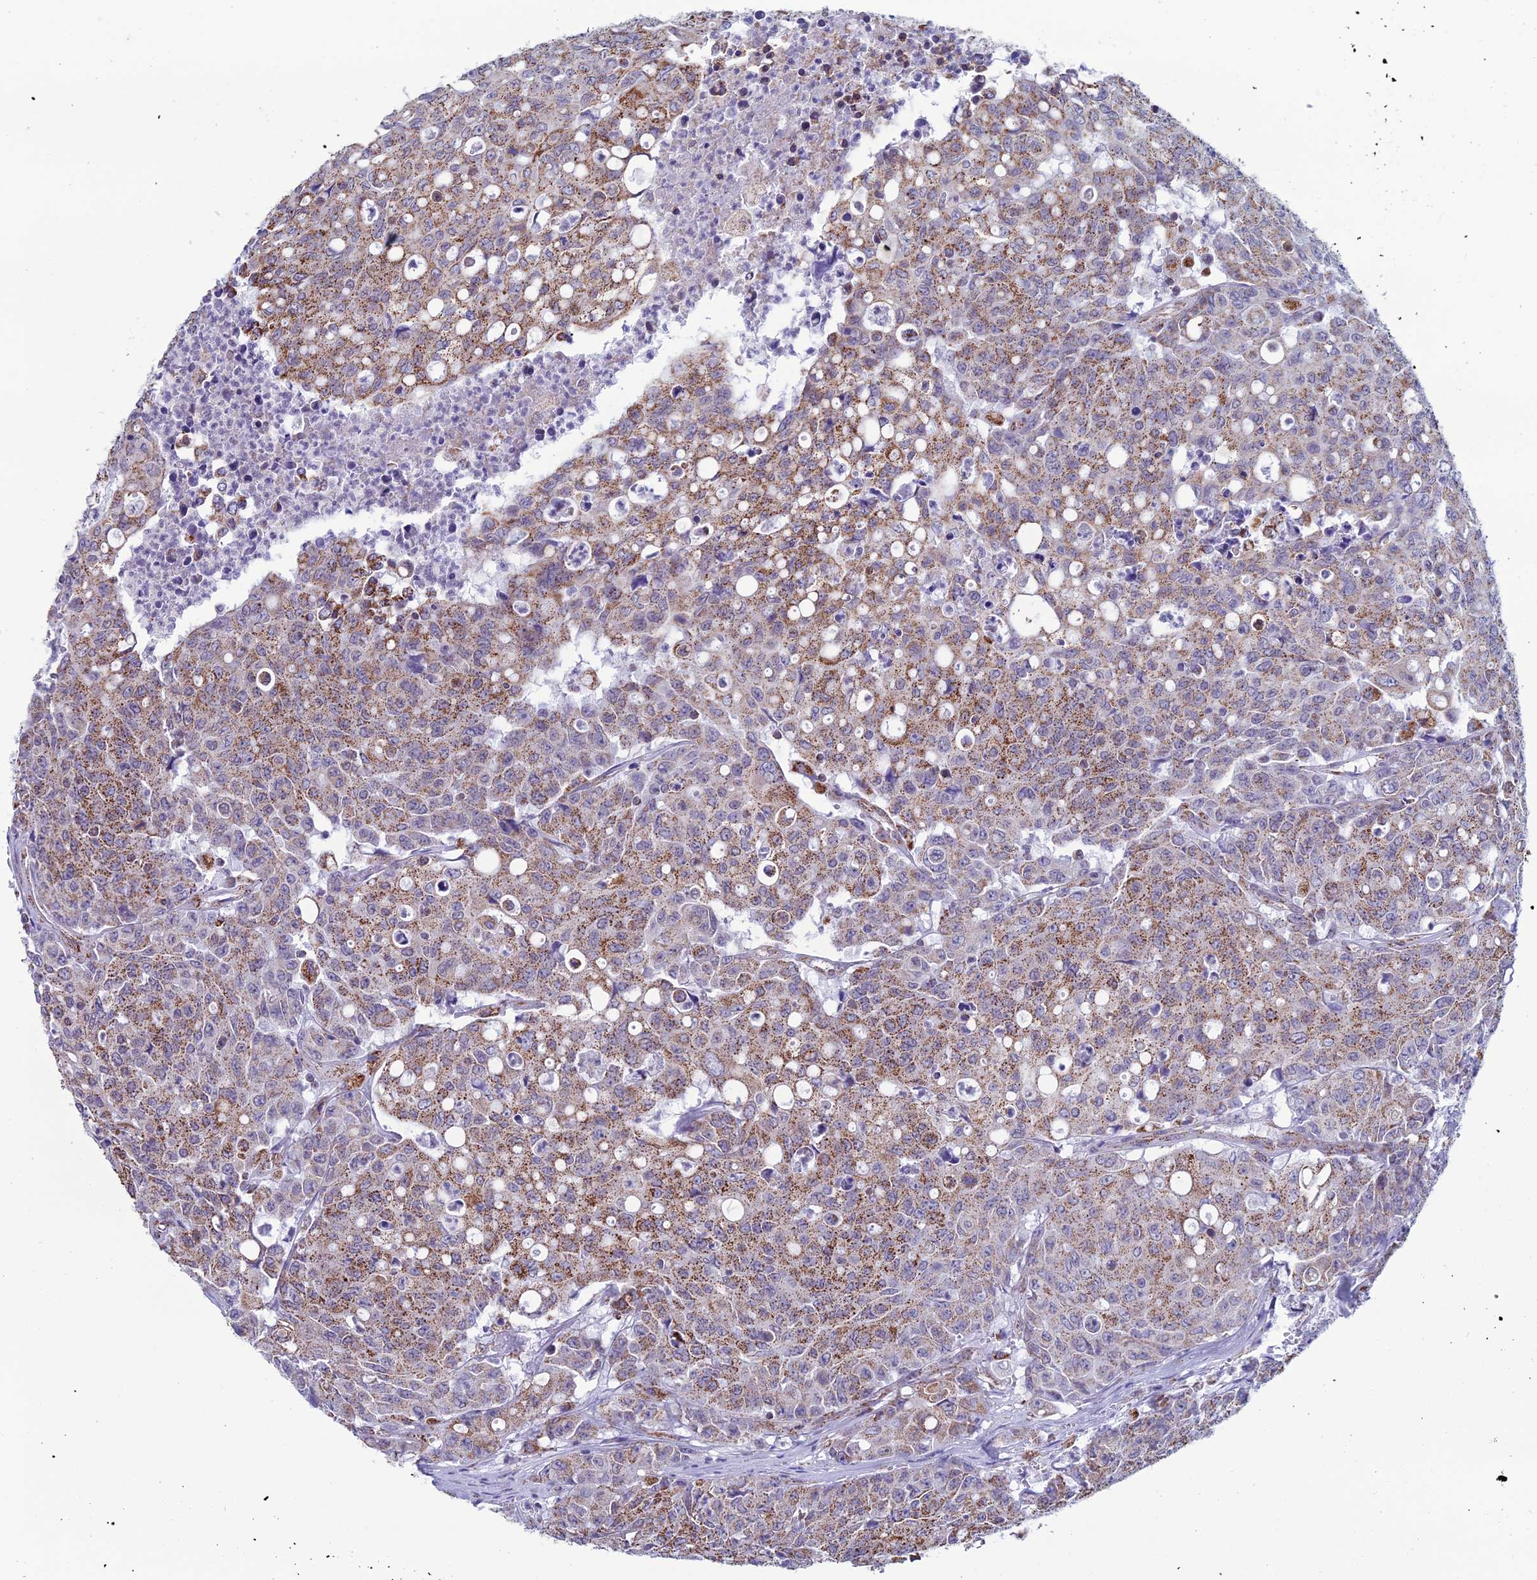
{"staining": {"intensity": "moderate", "quantity": "25%-75%", "location": "cytoplasmic/membranous"}, "tissue": "colorectal cancer", "cell_type": "Tumor cells", "image_type": "cancer", "snomed": [{"axis": "morphology", "description": "Adenocarcinoma, NOS"}, {"axis": "topography", "description": "Colon"}], "caption": "This is a micrograph of IHC staining of colorectal cancer, which shows moderate positivity in the cytoplasmic/membranous of tumor cells.", "gene": "ZNG1B", "patient": {"sex": "male", "age": 51}}